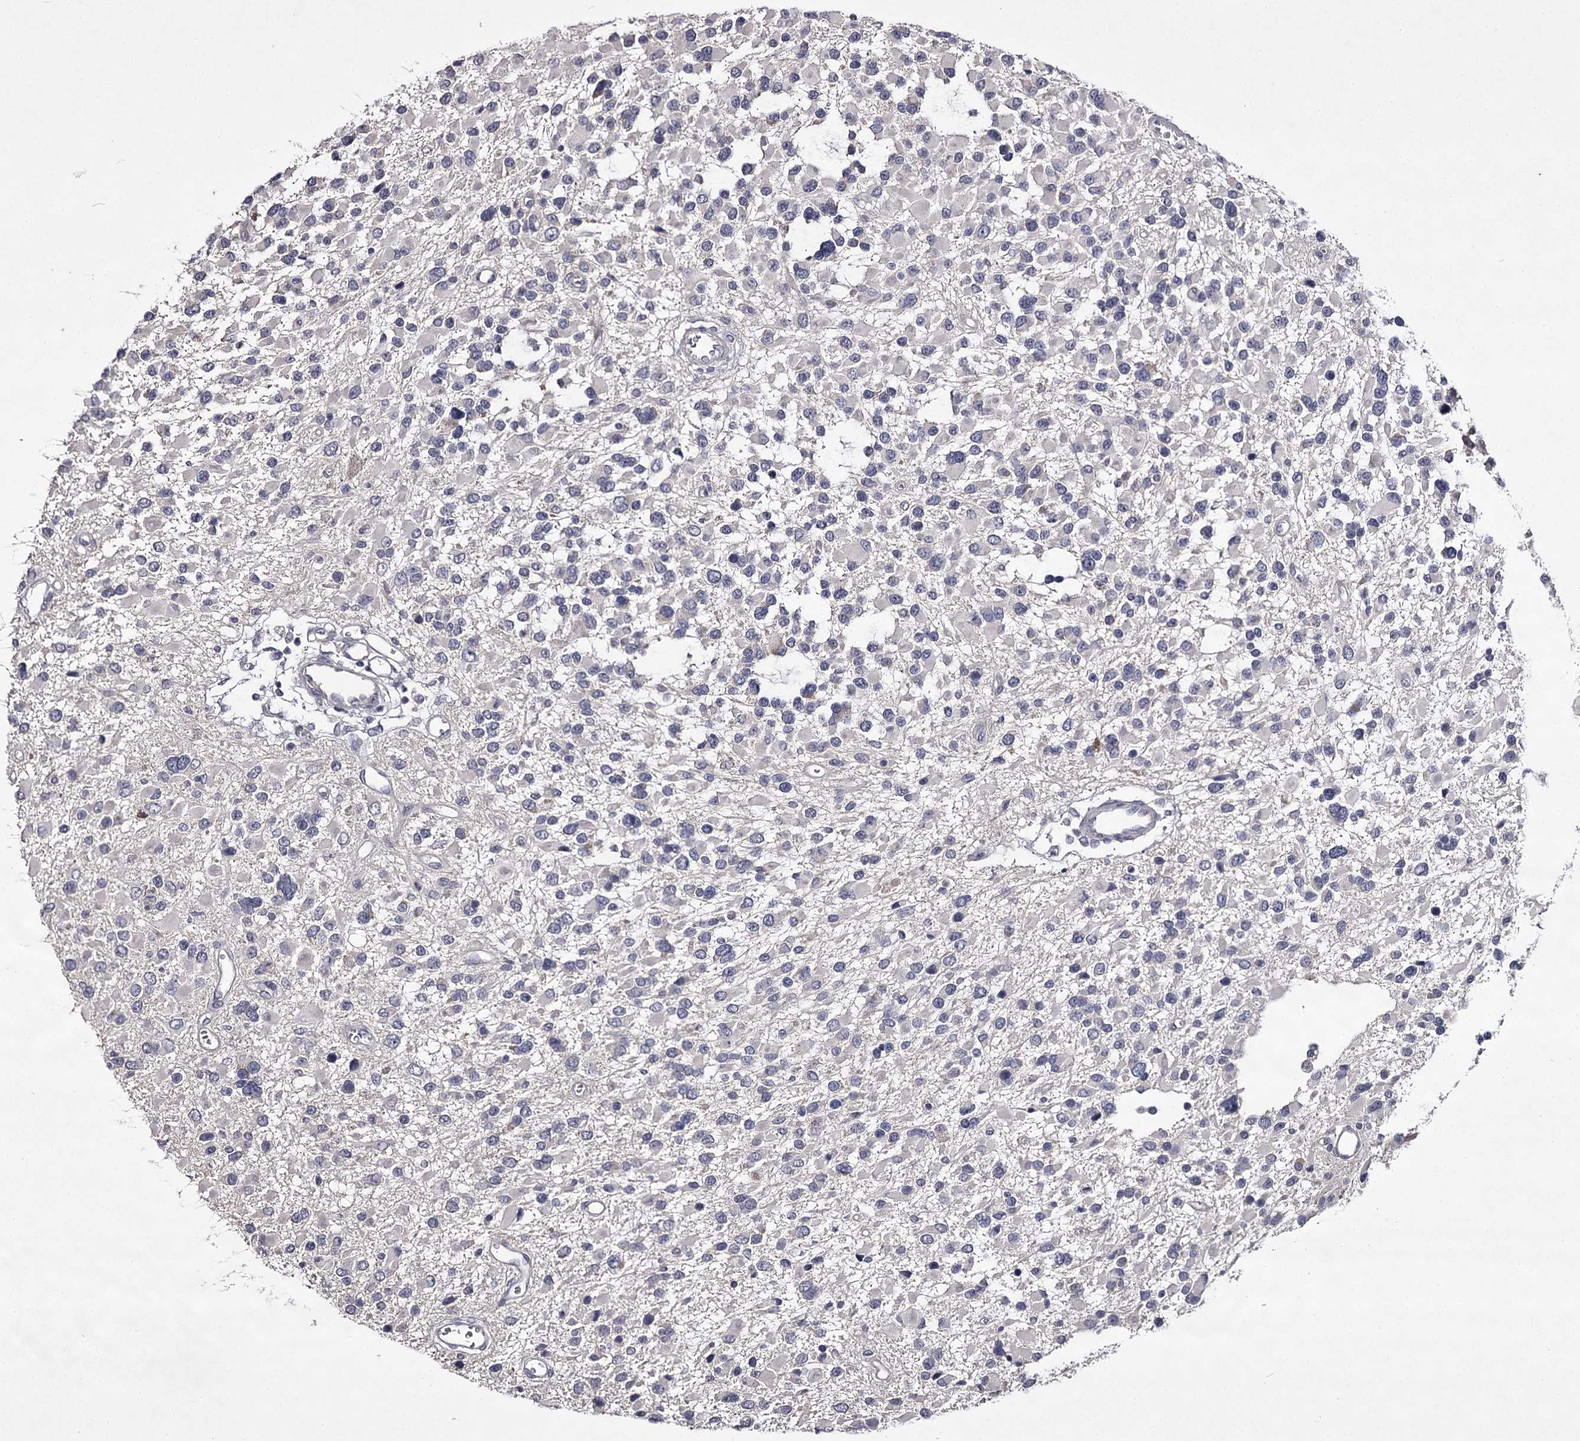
{"staining": {"intensity": "negative", "quantity": "none", "location": "none"}, "tissue": "glioma", "cell_type": "Tumor cells", "image_type": "cancer", "snomed": [{"axis": "morphology", "description": "Glioma, malignant, High grade"}, {"axis": "topography", "description": "Brain"}], "caption": "Immunohistochemistry (IHC) of high-grade glioma (malignant) exhibits no positivity in tumor cells. Nuclei are stained in blue.", "gene": "PRM2", "patient": {"sex": "male", "age": 53}}